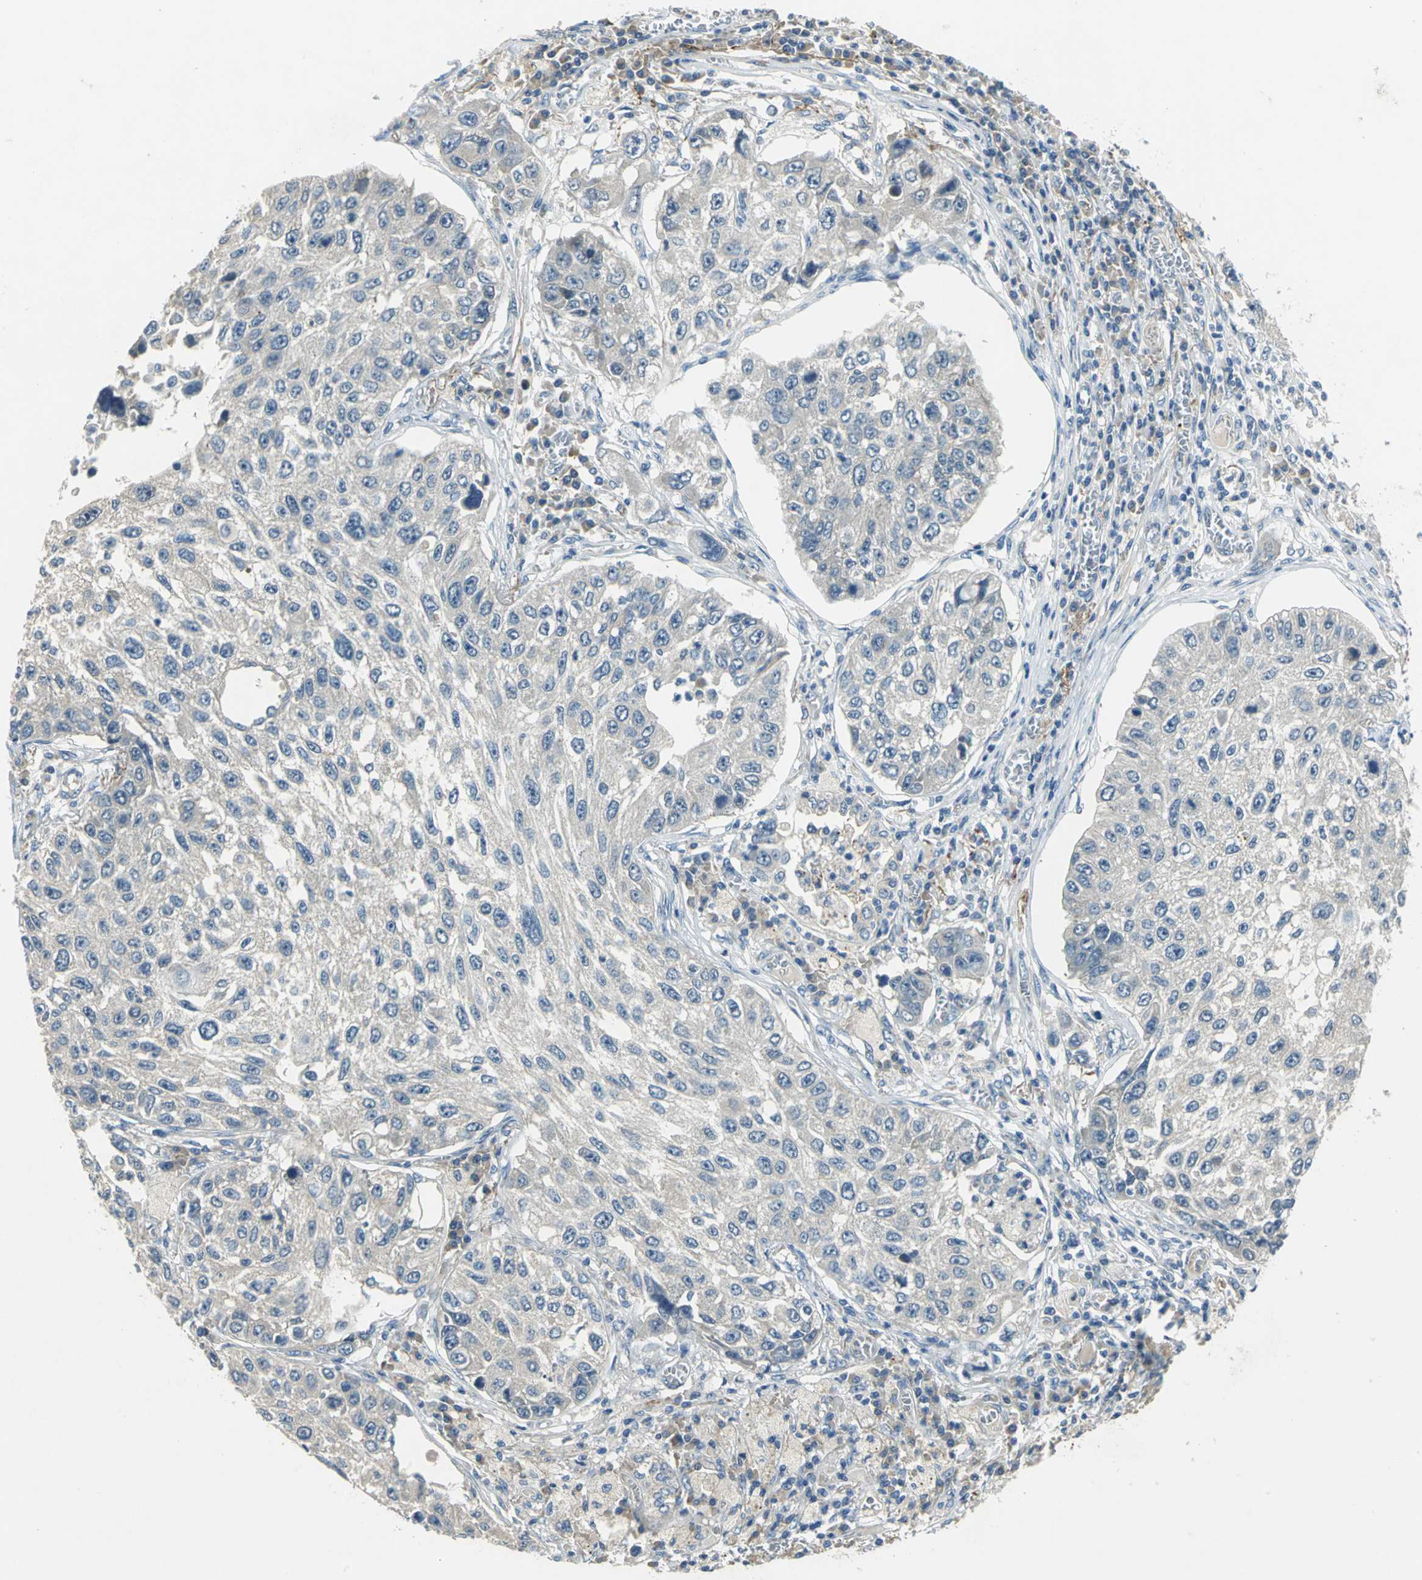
{"staining": {"intensity": "negative", "quantity": "none", "location": "none"}, "tissue": "lung cancer", "cell_type": "Tumor cells", "image_type": "cancer", "snomed": [{"axis": "morphology", "description": "Squamous cell carcinoma, NOS"}, {"axis": "topography", "description": "Lung"}], "caption": "High power microscopy image of an IHC image of lung cancer (squamous cell carcinoma), revealing no significant staining in tumor cells.", "gene": "SLC16A7", "patient": {"sex": "male", "age": 71}}